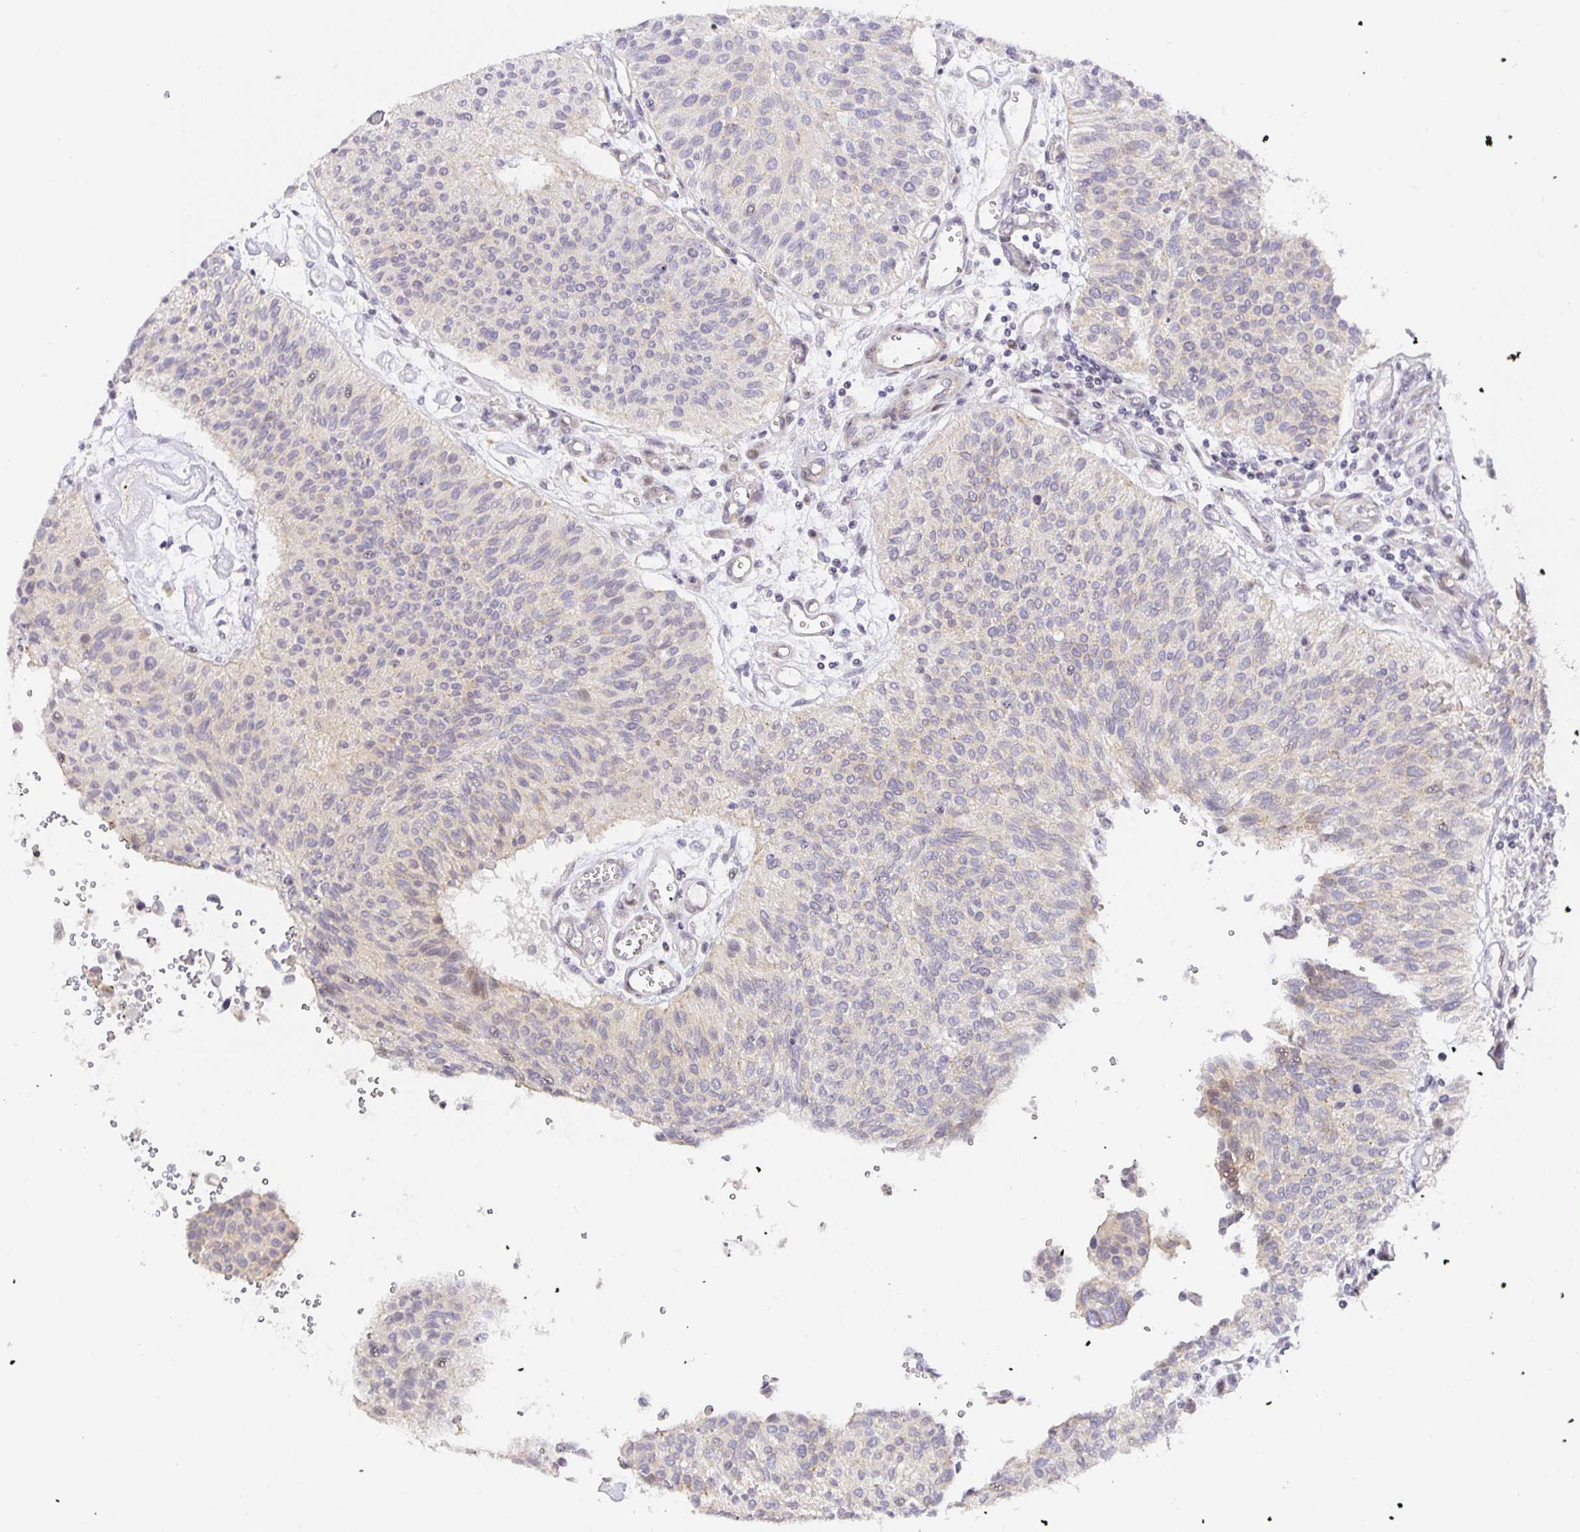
{"staining": {"intensity": "negative", "quantity": "none", "location": "none"}, "tissue": "urothelial cancer", "cell_type": "Tumor cells", "image_type": "cancer", "snomed": [{"axis": "morphology", "description": "Urothelial carcinoma, NOS"}, {"axis": "topography", "description": "Urinary bladder"}], "caption": "Urothelial cancer was stained to show a protein in brown. There is no significant staining in tumor cells.", "gene": "TJP3", "patient": {"sex": "male", "age": 55}}